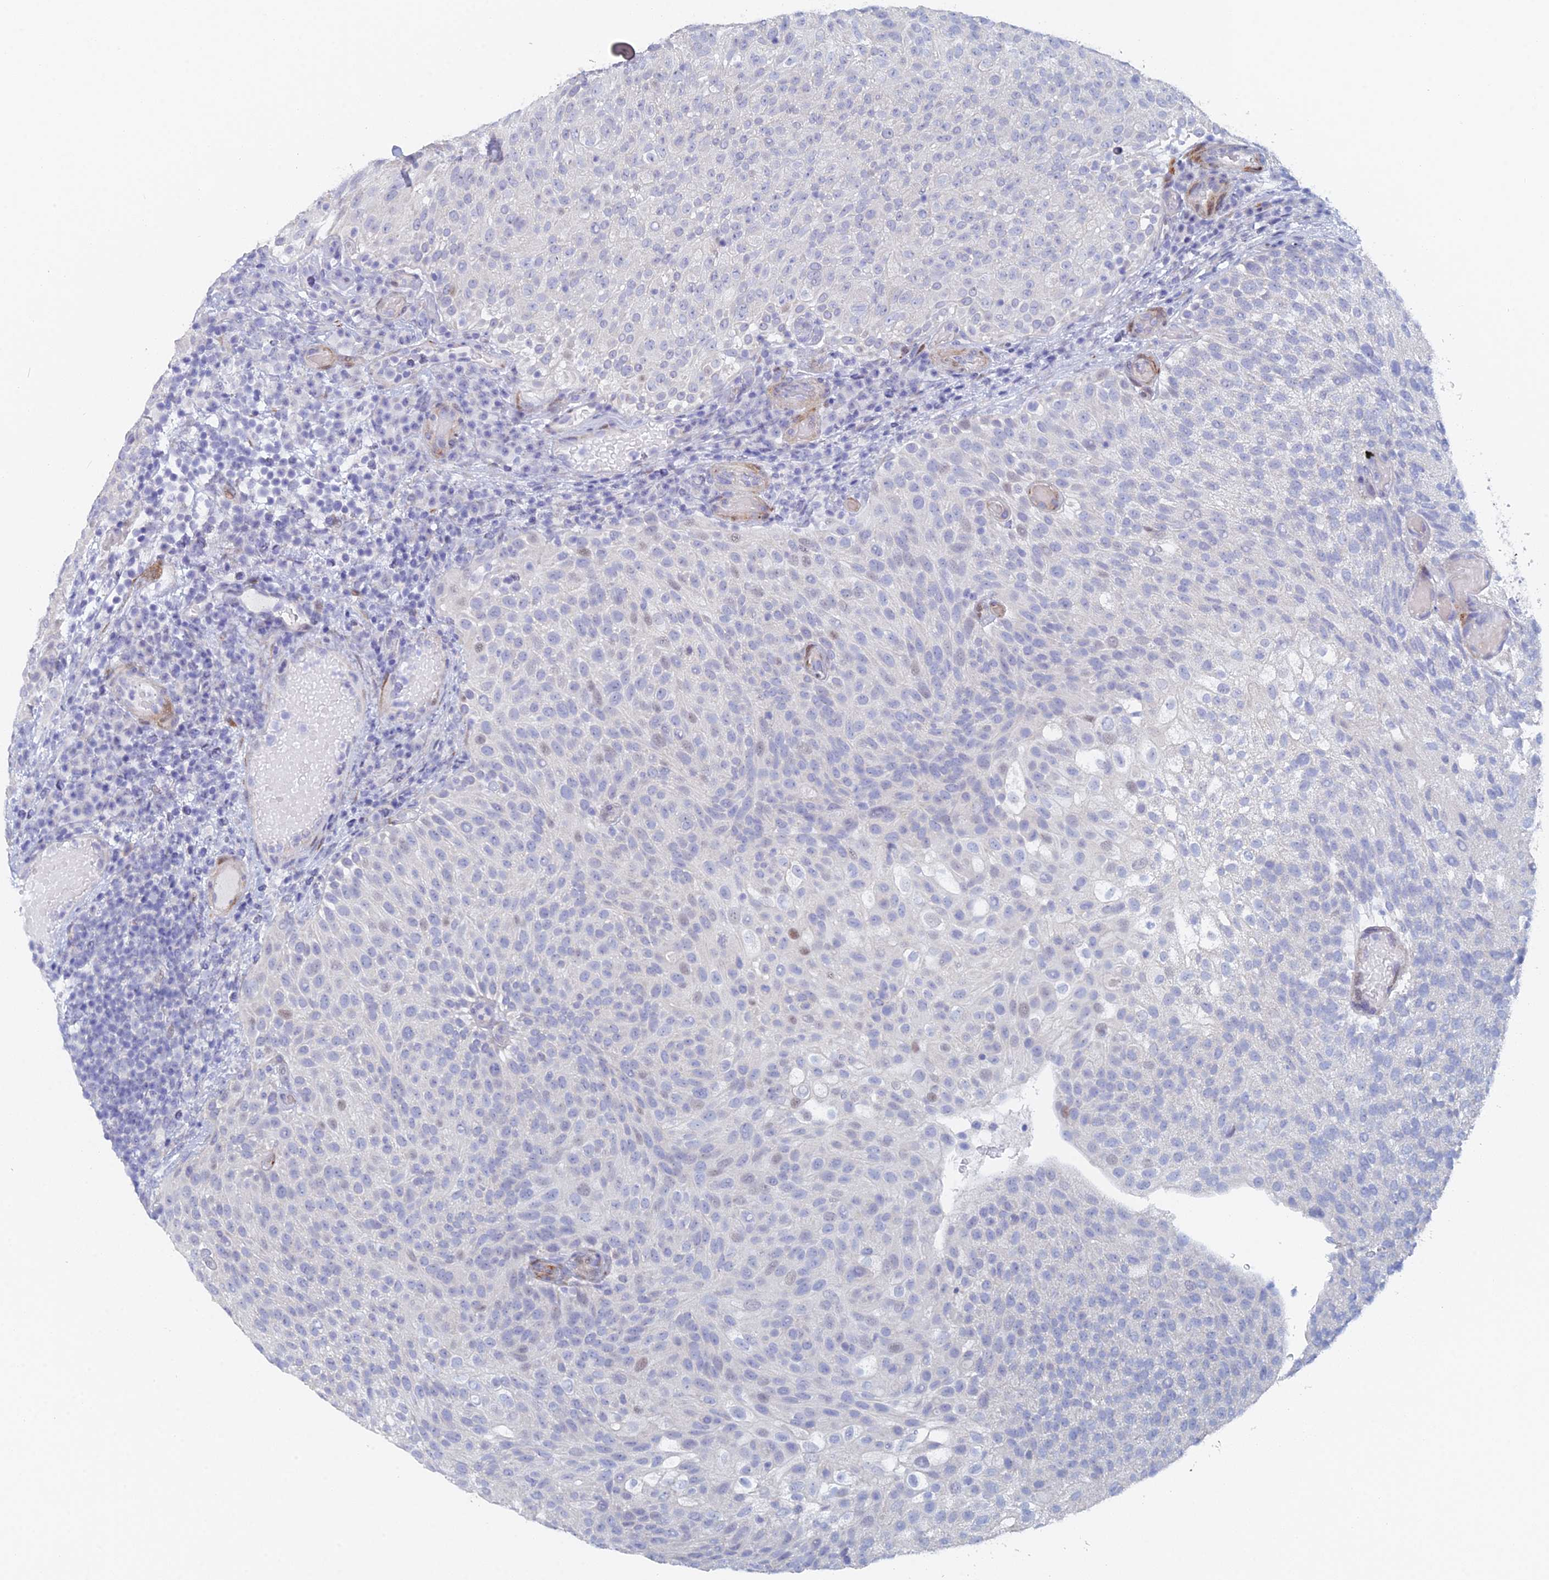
{"staining": {"intensity": "negative", "quantity": "none", "location": "none"}, "tissue": "urothelial cancer", "cell_type": "Tumor cells", "image_type": "cancer", "snomed": [{"axis": "morphology", "description": "Urothelial carcinoma, Low grade"}, {"axis": "topography", "description": "Urinary bladder"}], "caption": "Tumor cells show no significant protein positivity in urothelial cancer.", "gene": "DRGX", "patient": {"sex": "male", "age": 78}}